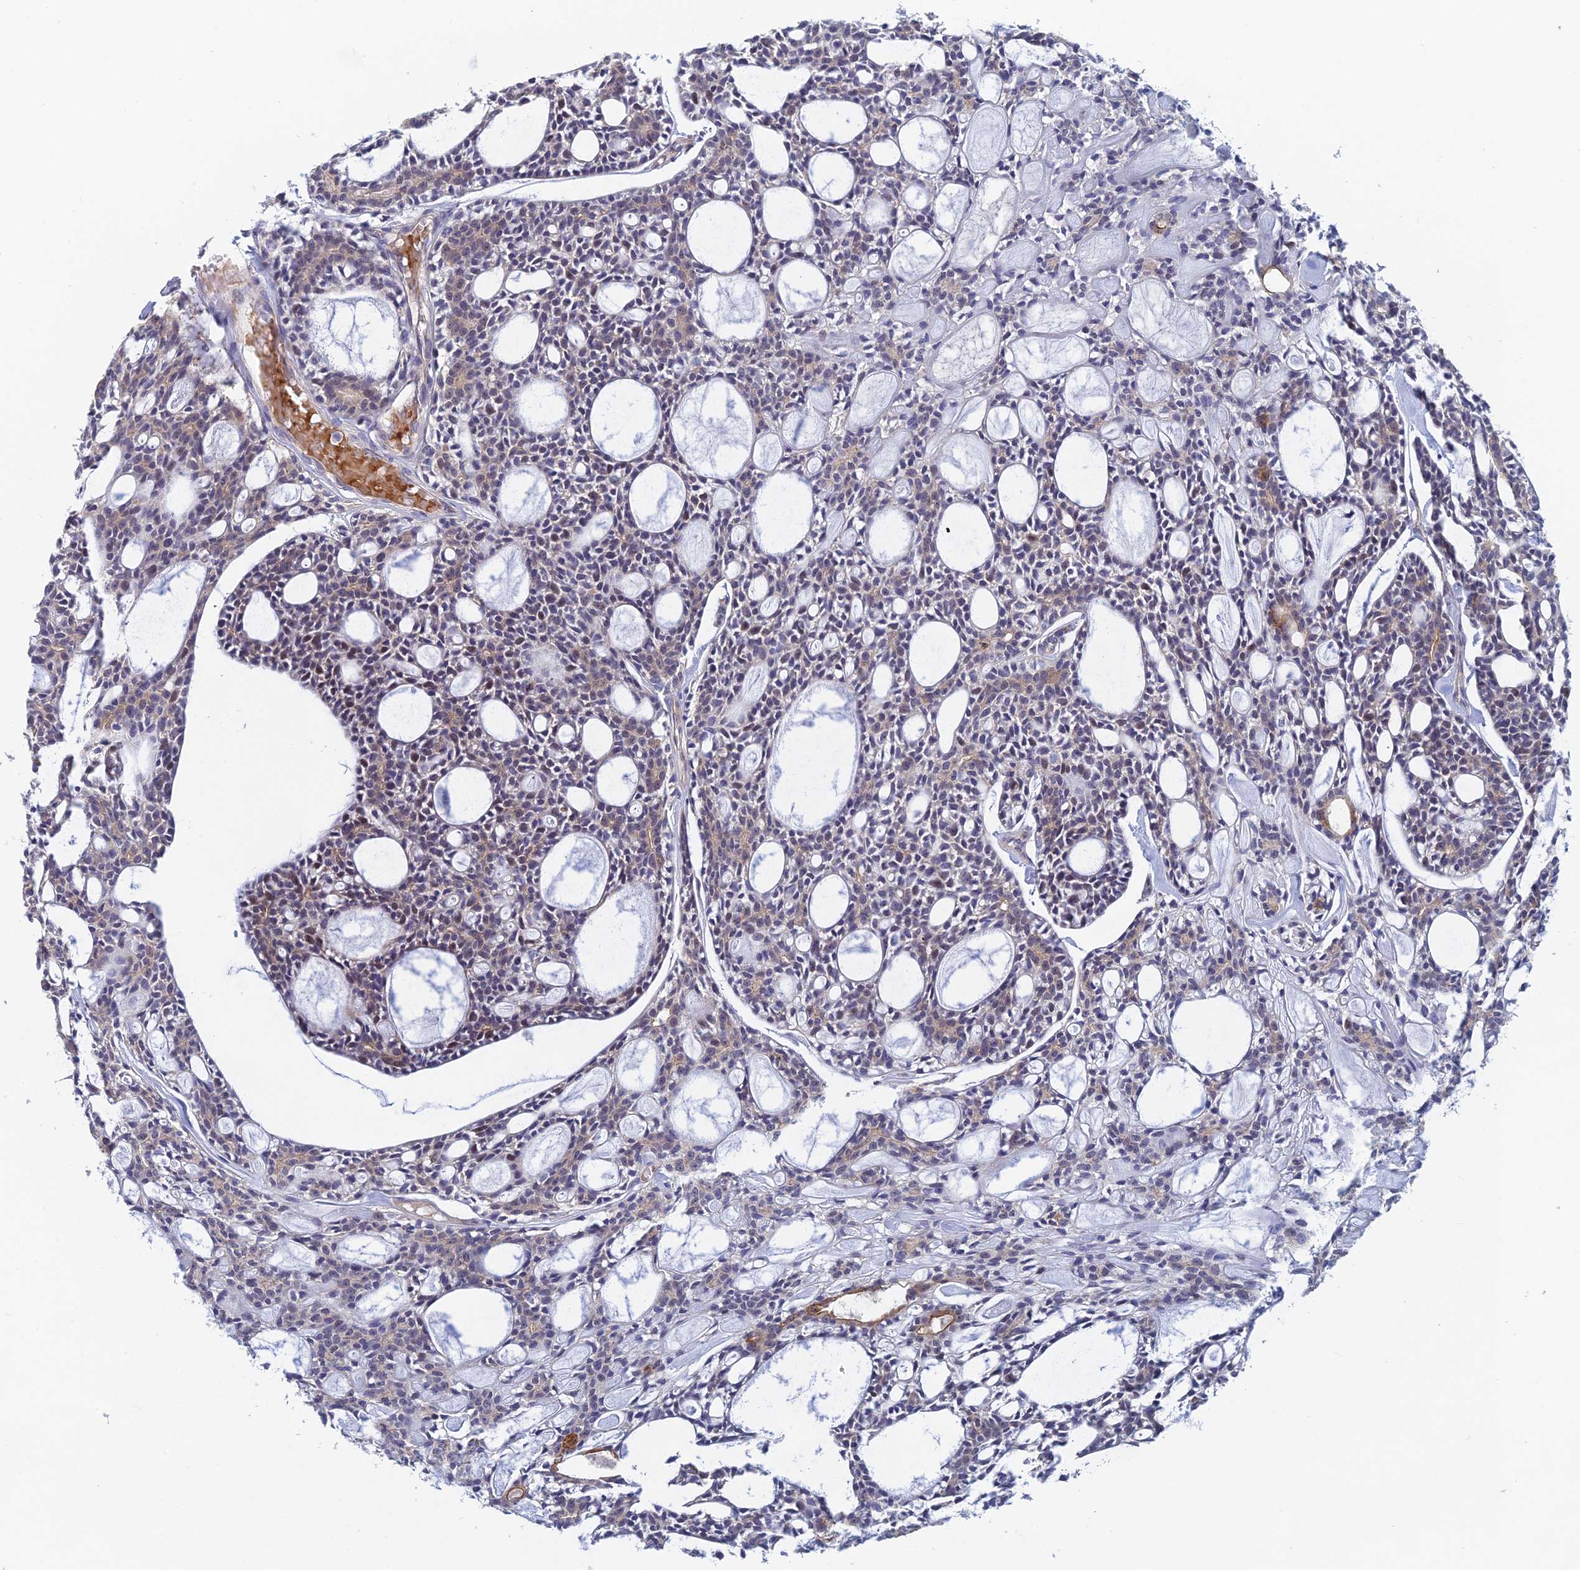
{"staining": {"intensity": "weak", "quantity": "<25%", "location": "nuclear"}, "tissue": "head and neck cancer", "cell_type": "Tumor cells", "image_type": "cancer", "snomed": [{"axis": "morphology", "description": "Adenocarcinoma, NOS"}, {"axis": "topography", "description": "Salivary gland"}, {"axis": "topography", "description": "Head-Neck"}], "caption": "Immunohistochemistry (IHC) micrograph of human head and neck adenocarcinoma stained for a protein (brown), which exhibits no expression in tumor cells.", "gene": "GIPC1", "patient": {"sex": "male", "age": 55}}